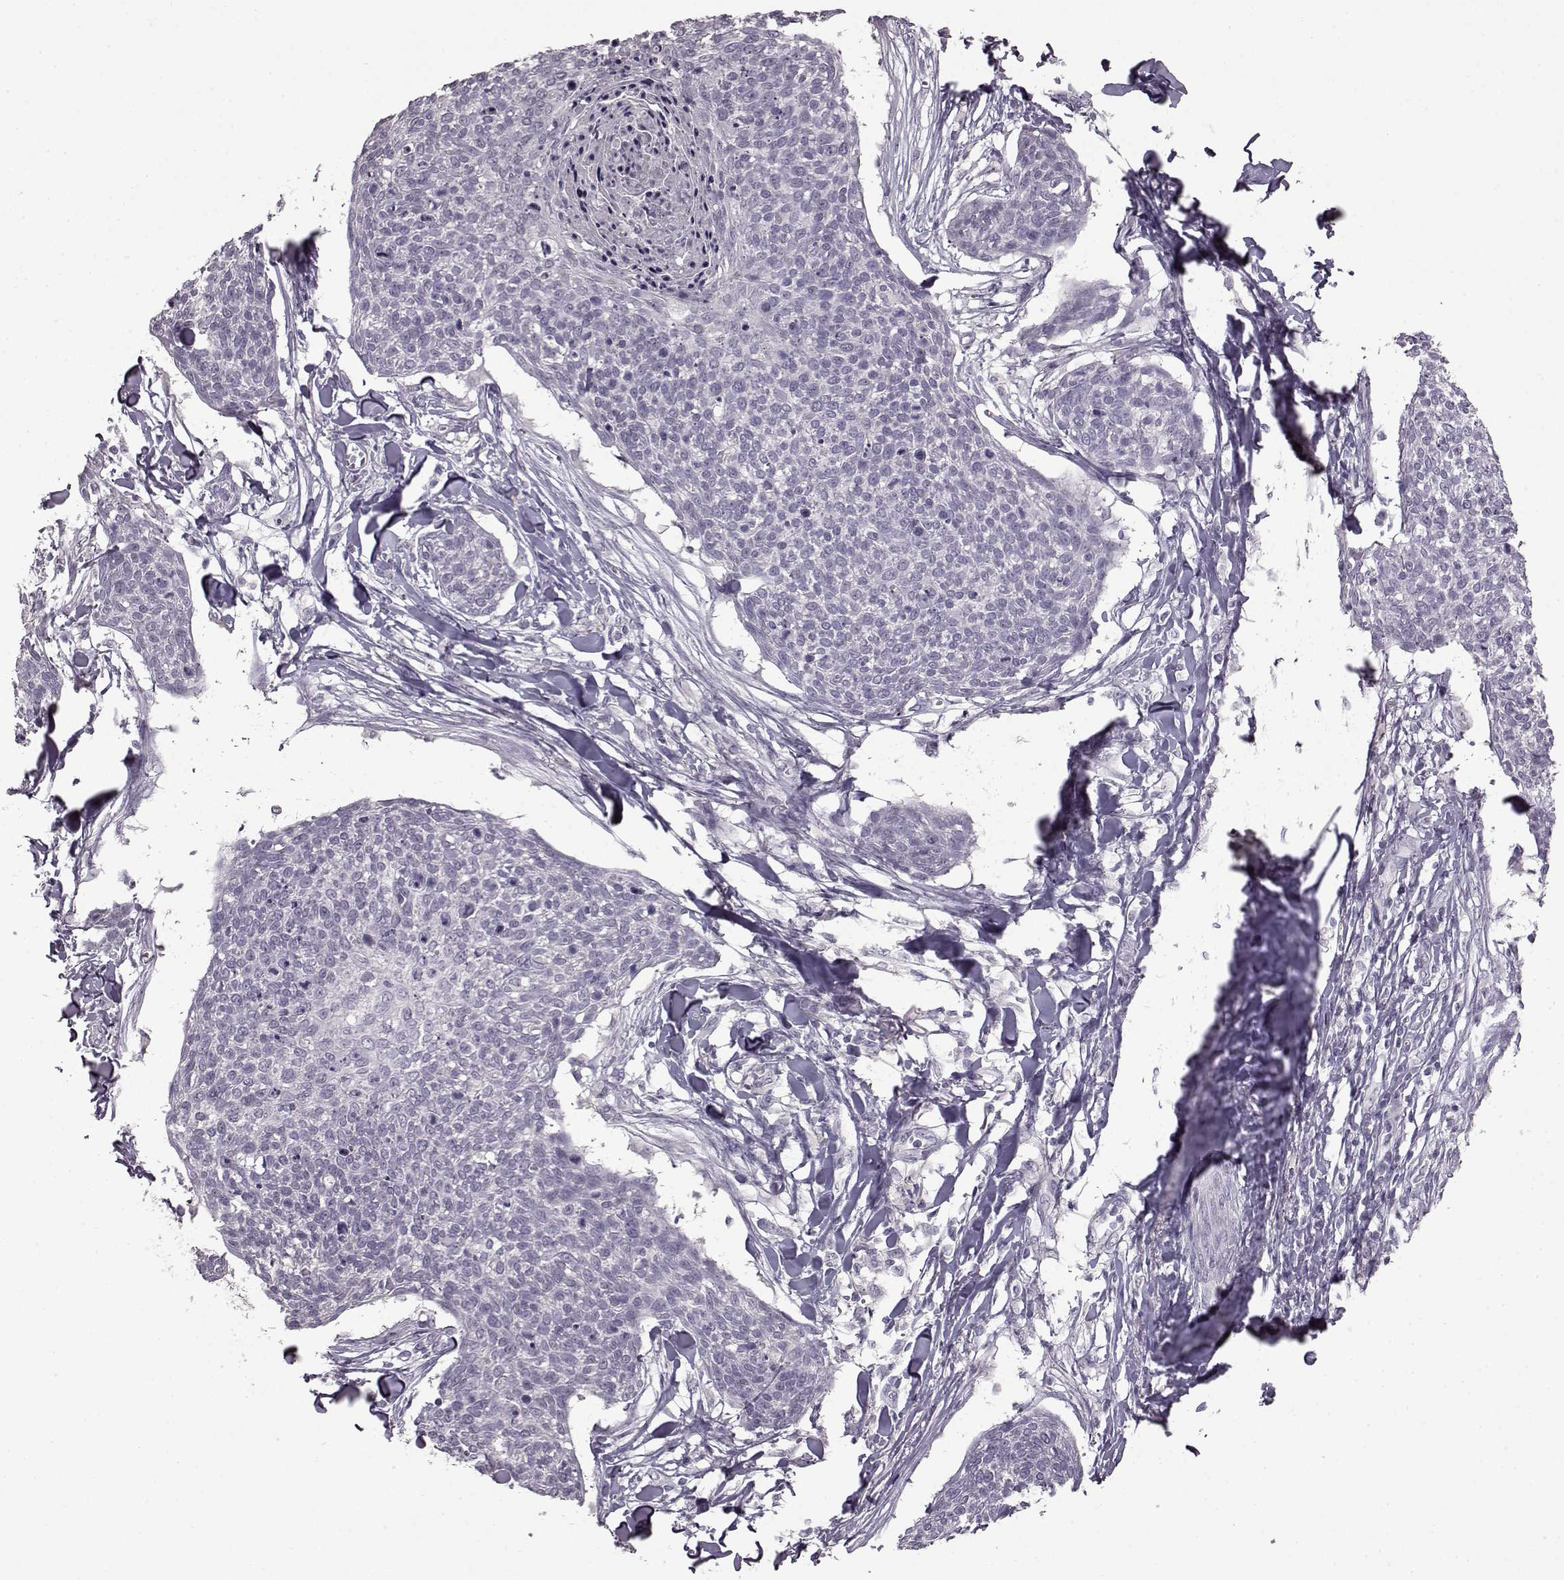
{"staining": {"intensity": "negative", "quantity": "none", "location": "none"}, "tissue": "skin cancer", "cell_type": "Tumor cells", "image_type": "cancer", "snomed": [{"axis": "morphology", "description": "Squamous cell carcinoma, NOS"}, {"axis": "topography", "description": "Skin"}, {"axis": "topography", "description": "Vulva"}], "caption": "Tumor cells show no significant protein positivity in squamous cell carcinoma (skin).", "gene": "LHB", "patient": {"sex": "female", "age": 75}}